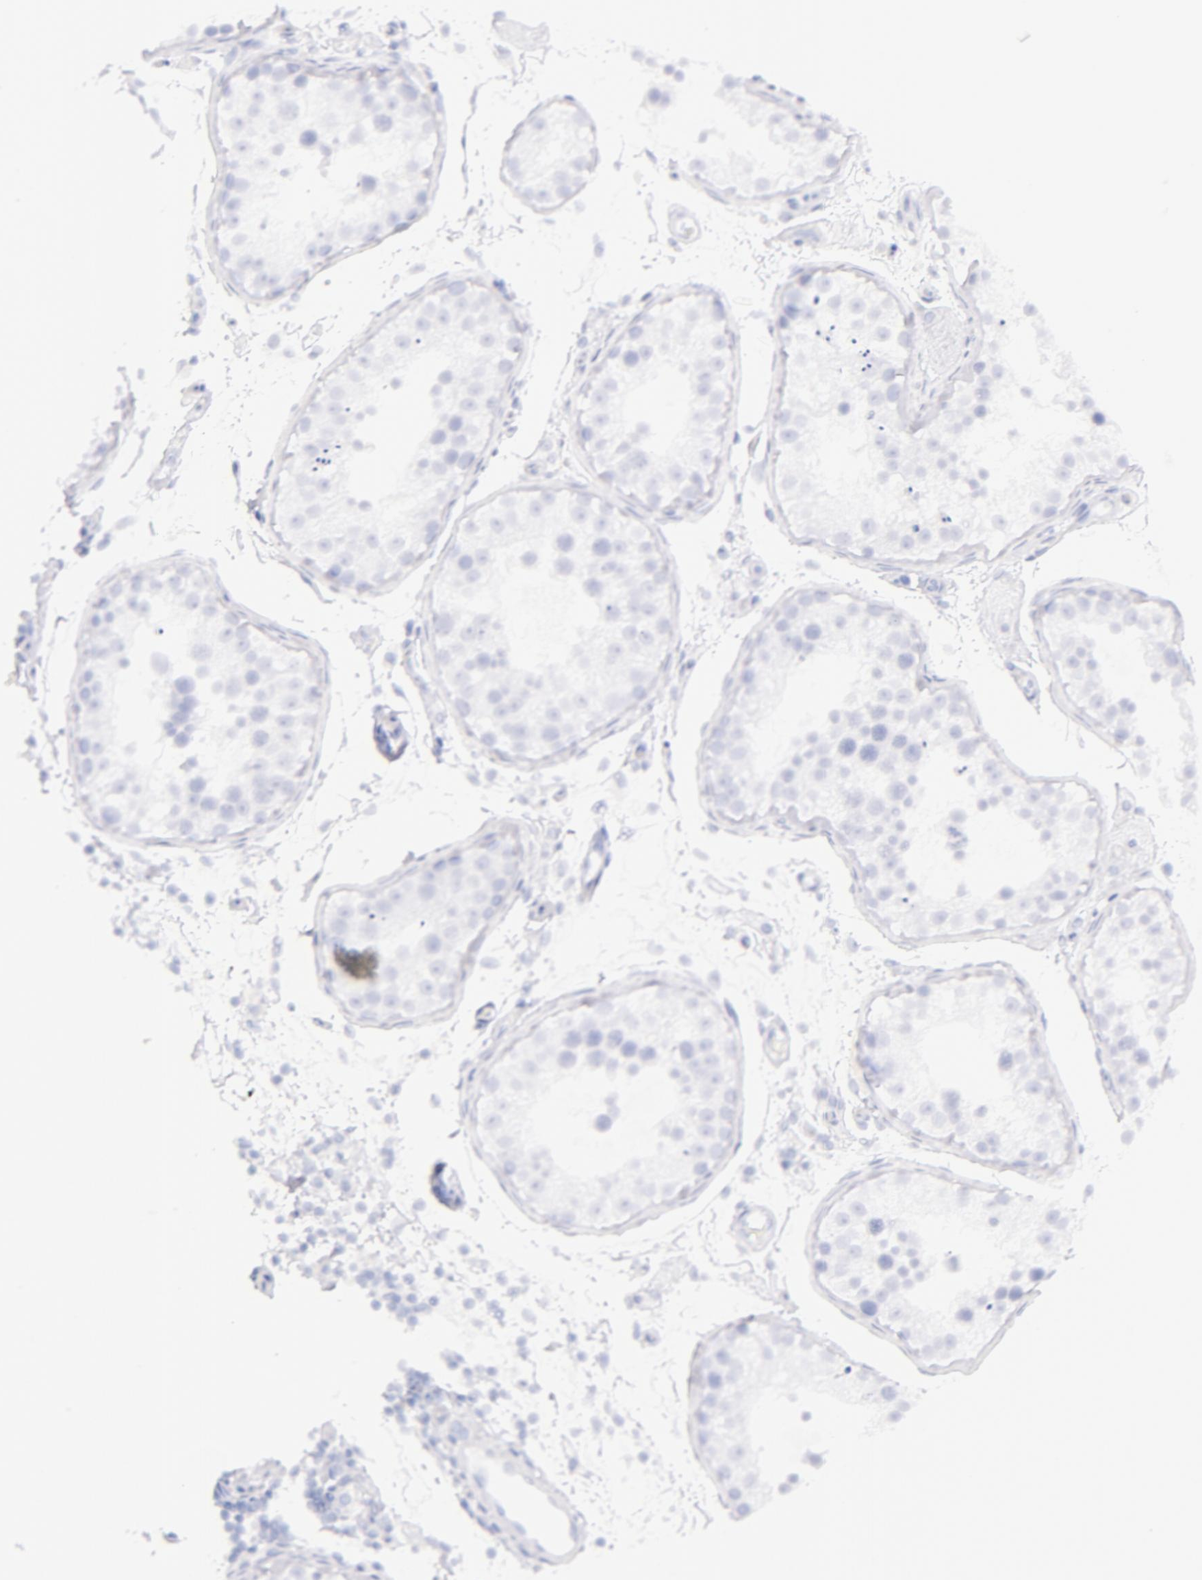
{"staining": {"intensity": "negative", "quantity": "none", "location": "none"}, "tissue": "testis", "cell_type": "Cells in seminiferous ducts", "image_type": "normal", "snomed": [{"axis": "morphology", "description": "Normal tissue, NOS"}, {"axis": "topography", "description": "Testis"}], "caption": "Photomicrograph shows no significant protein positivity in cells in seminiferous ducts of benign testis. (Brightfield microscopy of DAB (3,3'-diaminobenzidine) immunohistochemistry (IHC) at high magnification).", "gene": "CD44", "patient": {"sex": "male", "age": 24}}